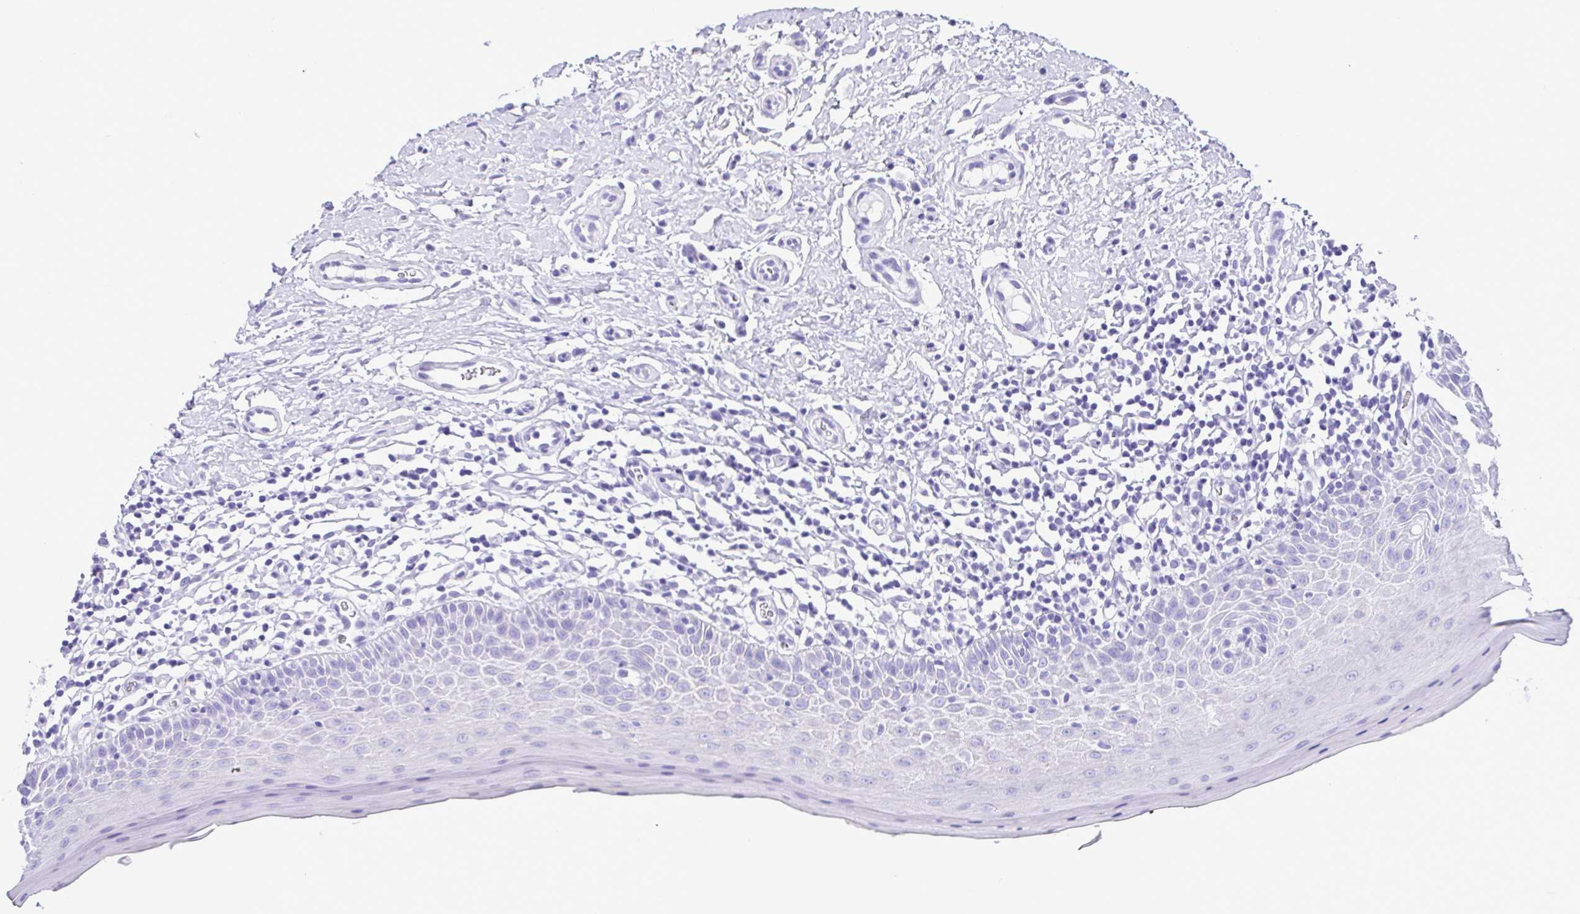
{"staining": {"intensity": "negative", "quantity": "none", "location": "none"}, "tissue": "oral mucosa", "cell_type": "Squamous epithelial cells", "image_type": "normal", "snomed": [{"axis": "morphology", "description": "Normal tissue, NOS"}, {"axis": "topography", "description": "Oral tissue"}, {"axis": "topography", "description": "Tounge, NOS"}], "caption": "The immunohistochemistry micrograph has no significant expression in squamous epithelial cells of oral mucosa.", "gene": "ERP27", "patient": {"sex": "female", "age": 58}}